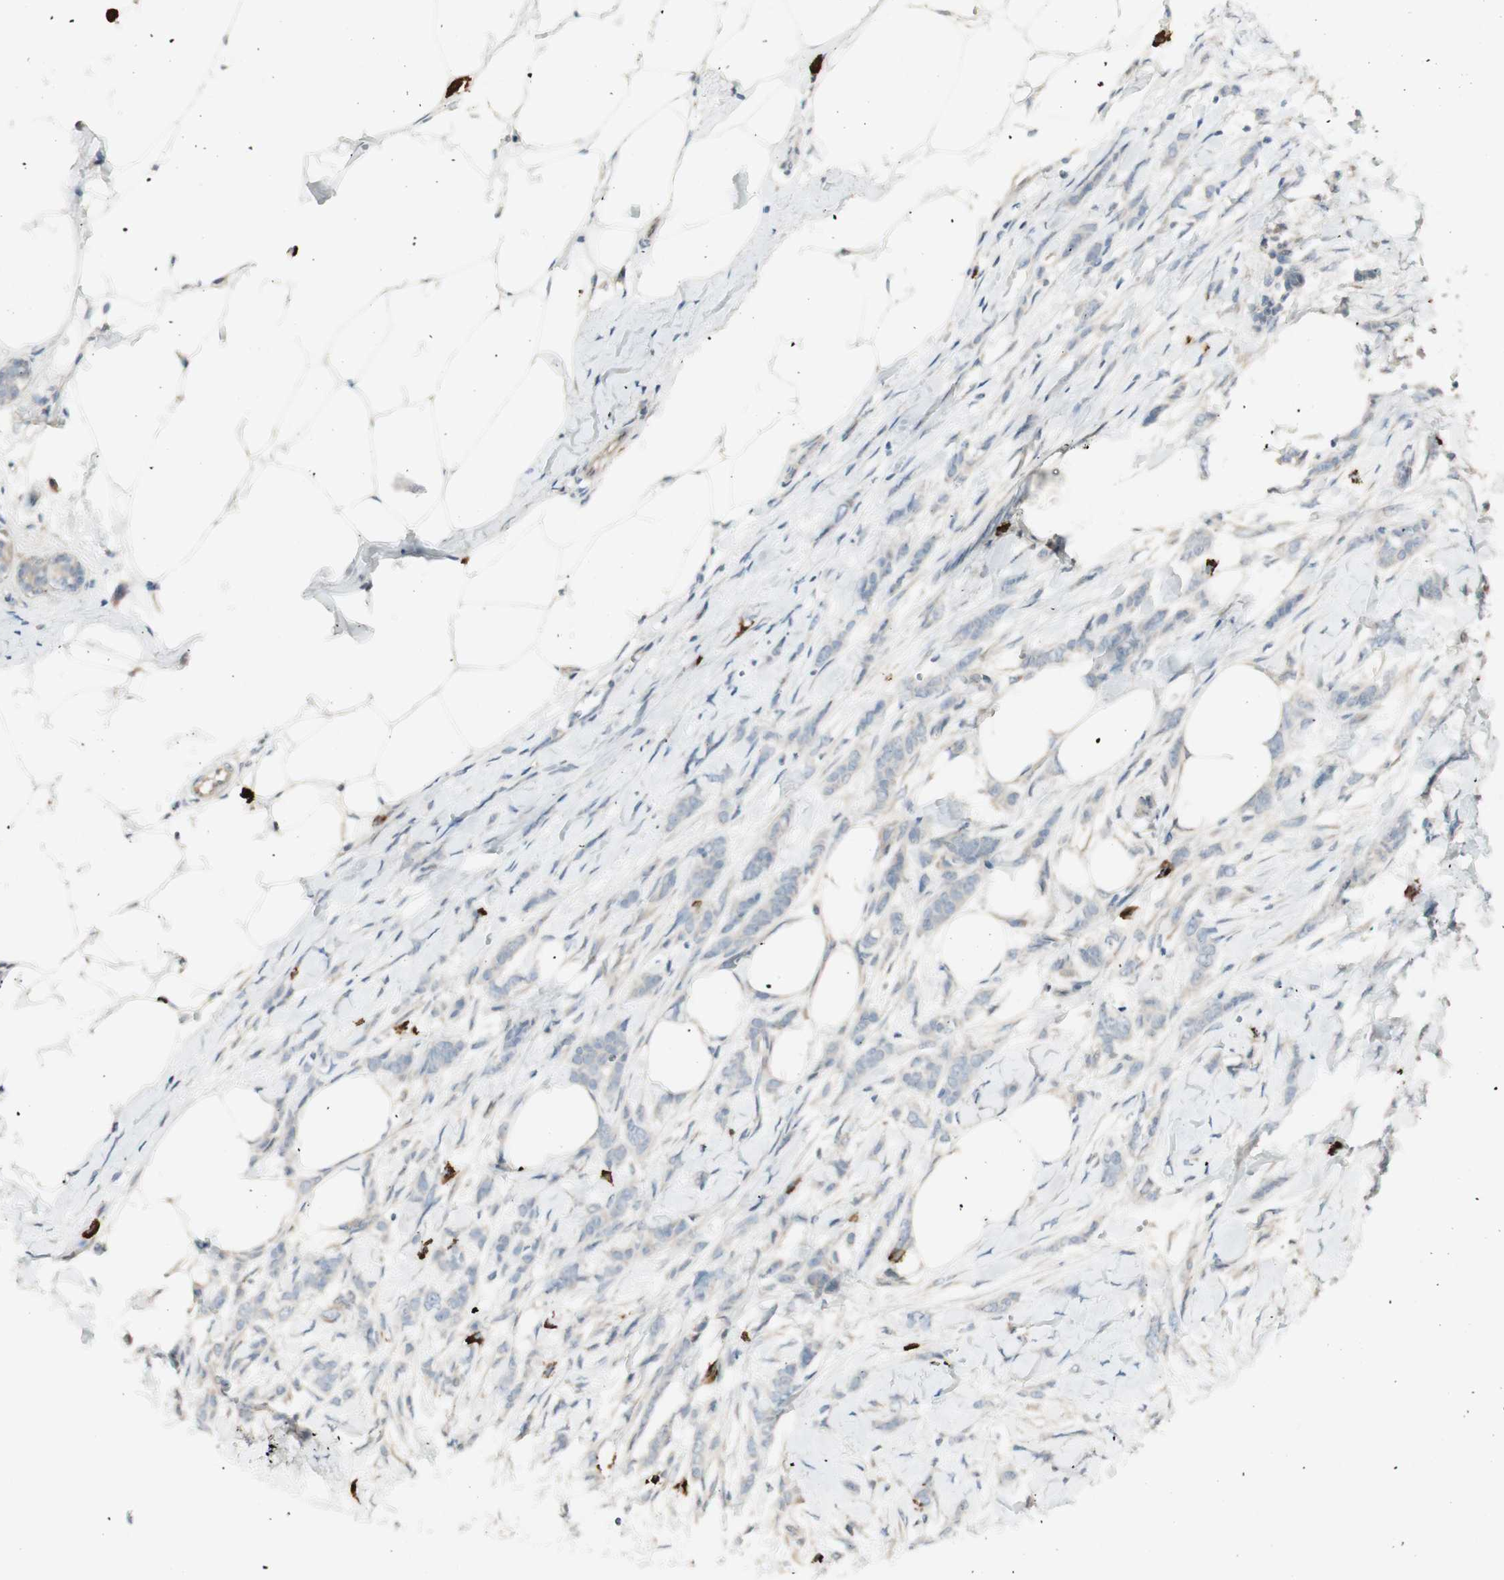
{"staining": {"intensity": "negative", "quantity": "none", "location": "none"}, "tissue": "breast cancer", "cell_type": "Tumor cells", "image_type": "cancer", "snomed": [{"axis": "morphology", "description": "Lobular carcinoma, in situ"}, {"axis": "morphology", "description": "Lobular carcinoma"}, {"axis": "topography", "description": "Breast"}], "caption": "Protein analysis of lobular carcinoma (breast) displays no significant staining in tumor cells. The staining was performed using DAB (3,3'-diaminobenzidine) to visualize the protein expression in brown, while the nuclei were stained in blue with hematoxylin (Magnification: 20x).", "gene": "MAPRE3", "patient": {"sex": "female", "age": 41}}